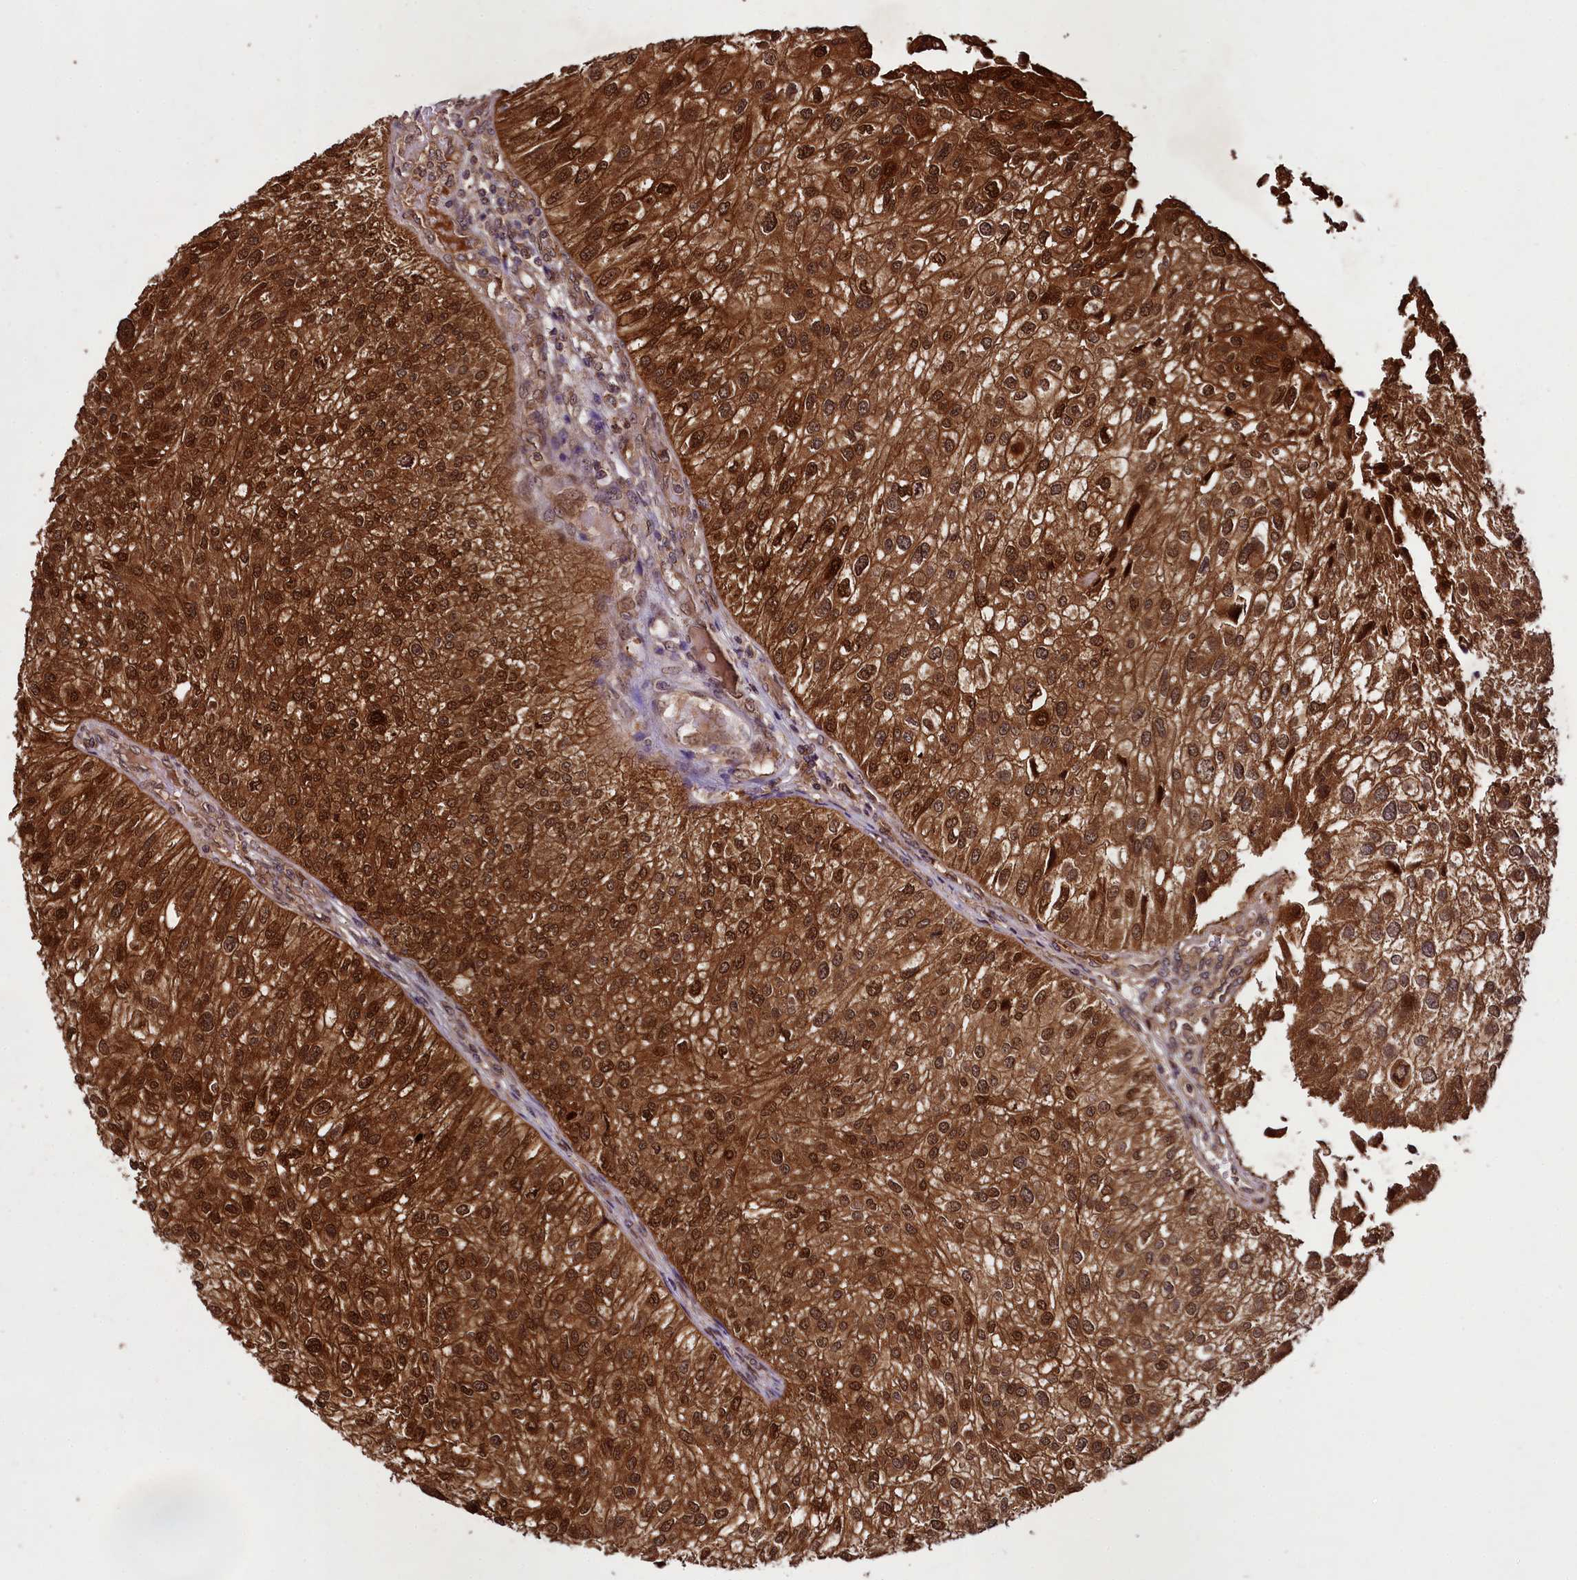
{"staining": {"intensity": "strong", "quantity": ">75%", "location": "cytoplasmic/membranous,nuclear"}, "tissue": "urothelial cancer", "cell_type": "Tumor cells", "image_type": "cancer", "snomed": [{"axis": "morphology", "description": "Urothelial carcinoma, Low grade"}, {"axis": "topography", "description": "Urinary bladder"}], "caption": "Approximately >75% of tumor cells in urothelial cancer reveal strong cytoplasmic/membranous and nuclear protein positivity as visualized by brown immunohistochemical staining.", "gene": "DCP1B", "patient": {"sex": "female", "age": 89}}